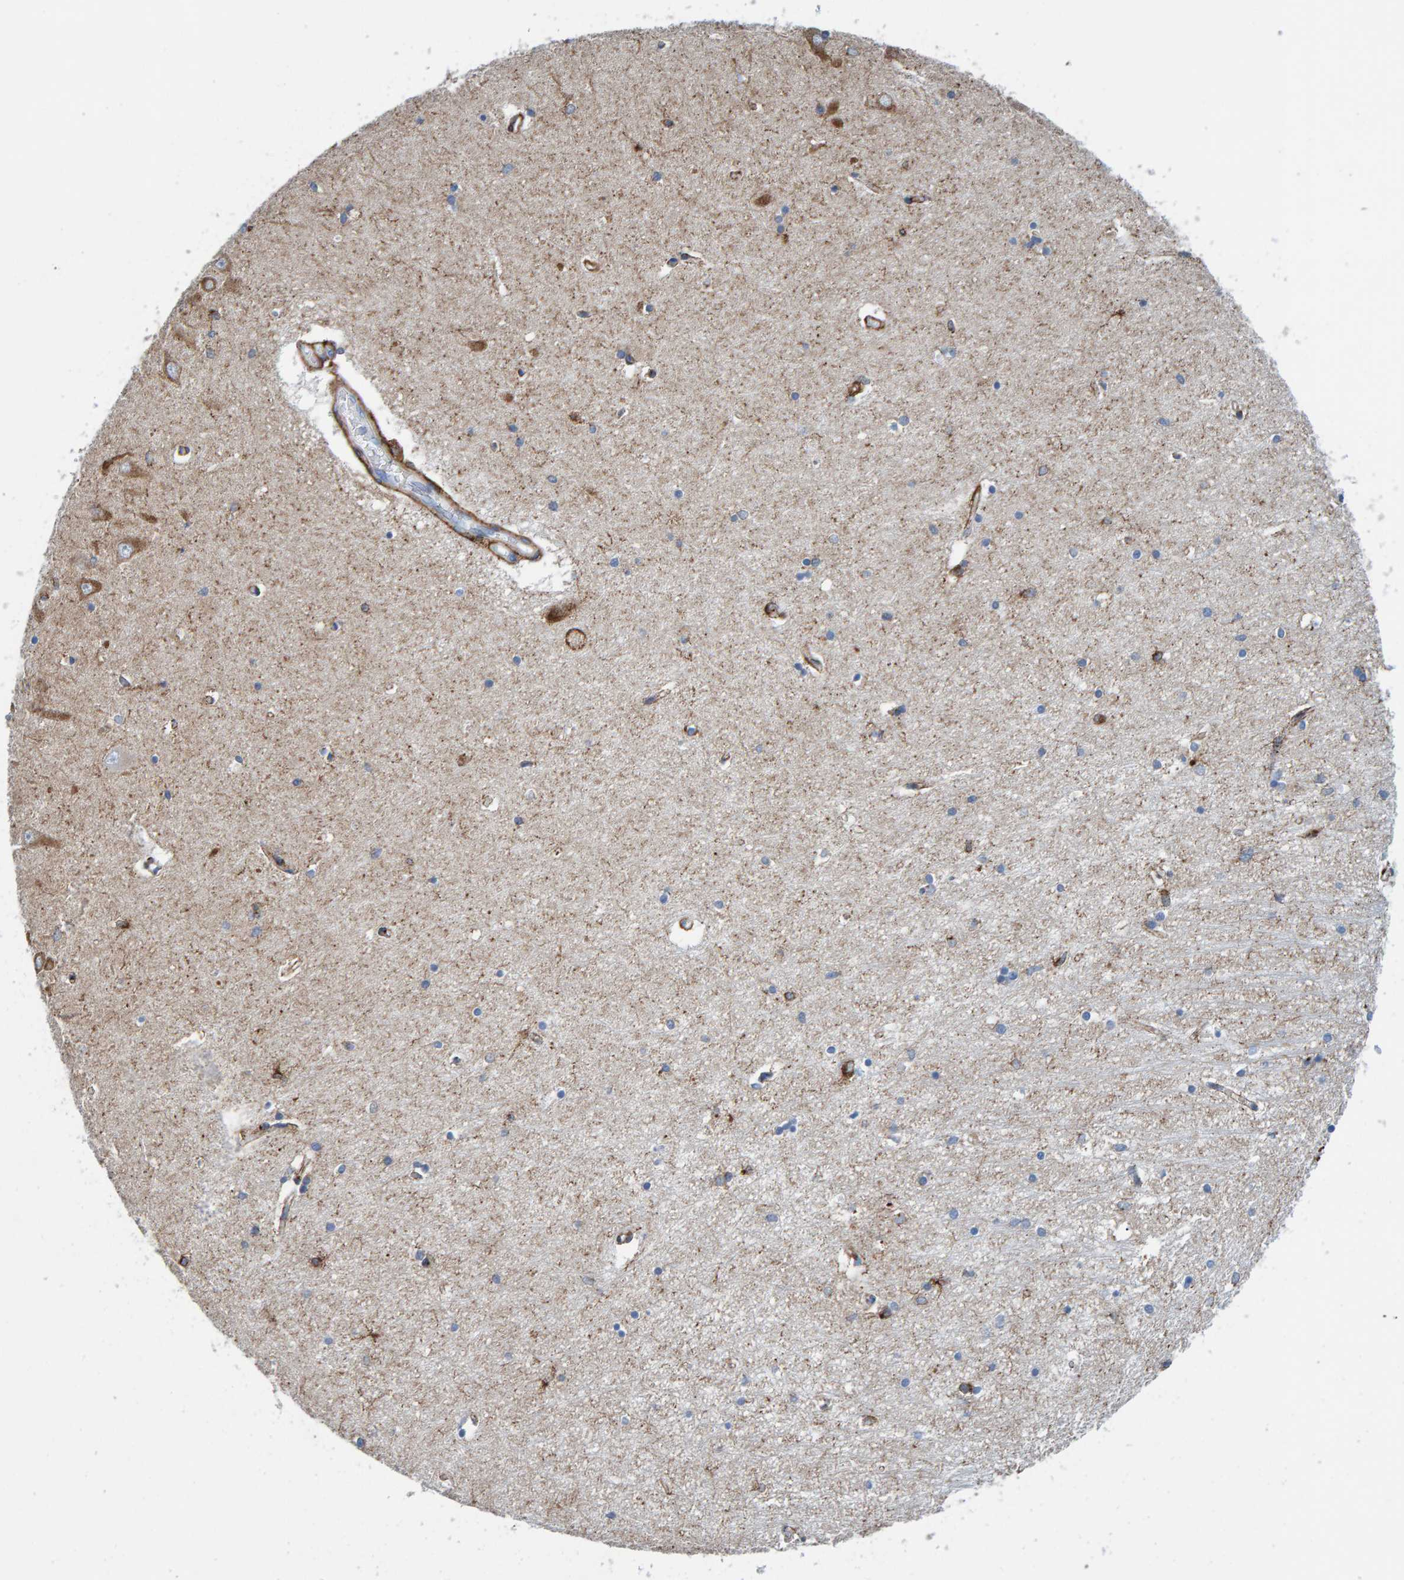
{"staining": {"intensity": "moderate", "quantity": "<25%", "location": "cytoplasmic/membranous"}, "tissue": "hippocampus", "cell_type": "Glial cells", "image_type": "normal", "snomed": [{"axis": "morphology", "description": "Normal tissue, NOS"}, {"axis": "topography", "description": "Hippocampus"}], "caption": "Protein expression analysis of normal hippocampus displays moderate cytoplasmic/membranous expression in about <25% of glial cells. Immunohistochemistry (ihc) stains the protein of interest in brown and the nuclei are stained blue.", "gene": "LRP1", "patient": {"sex": "male", "age": 70}}